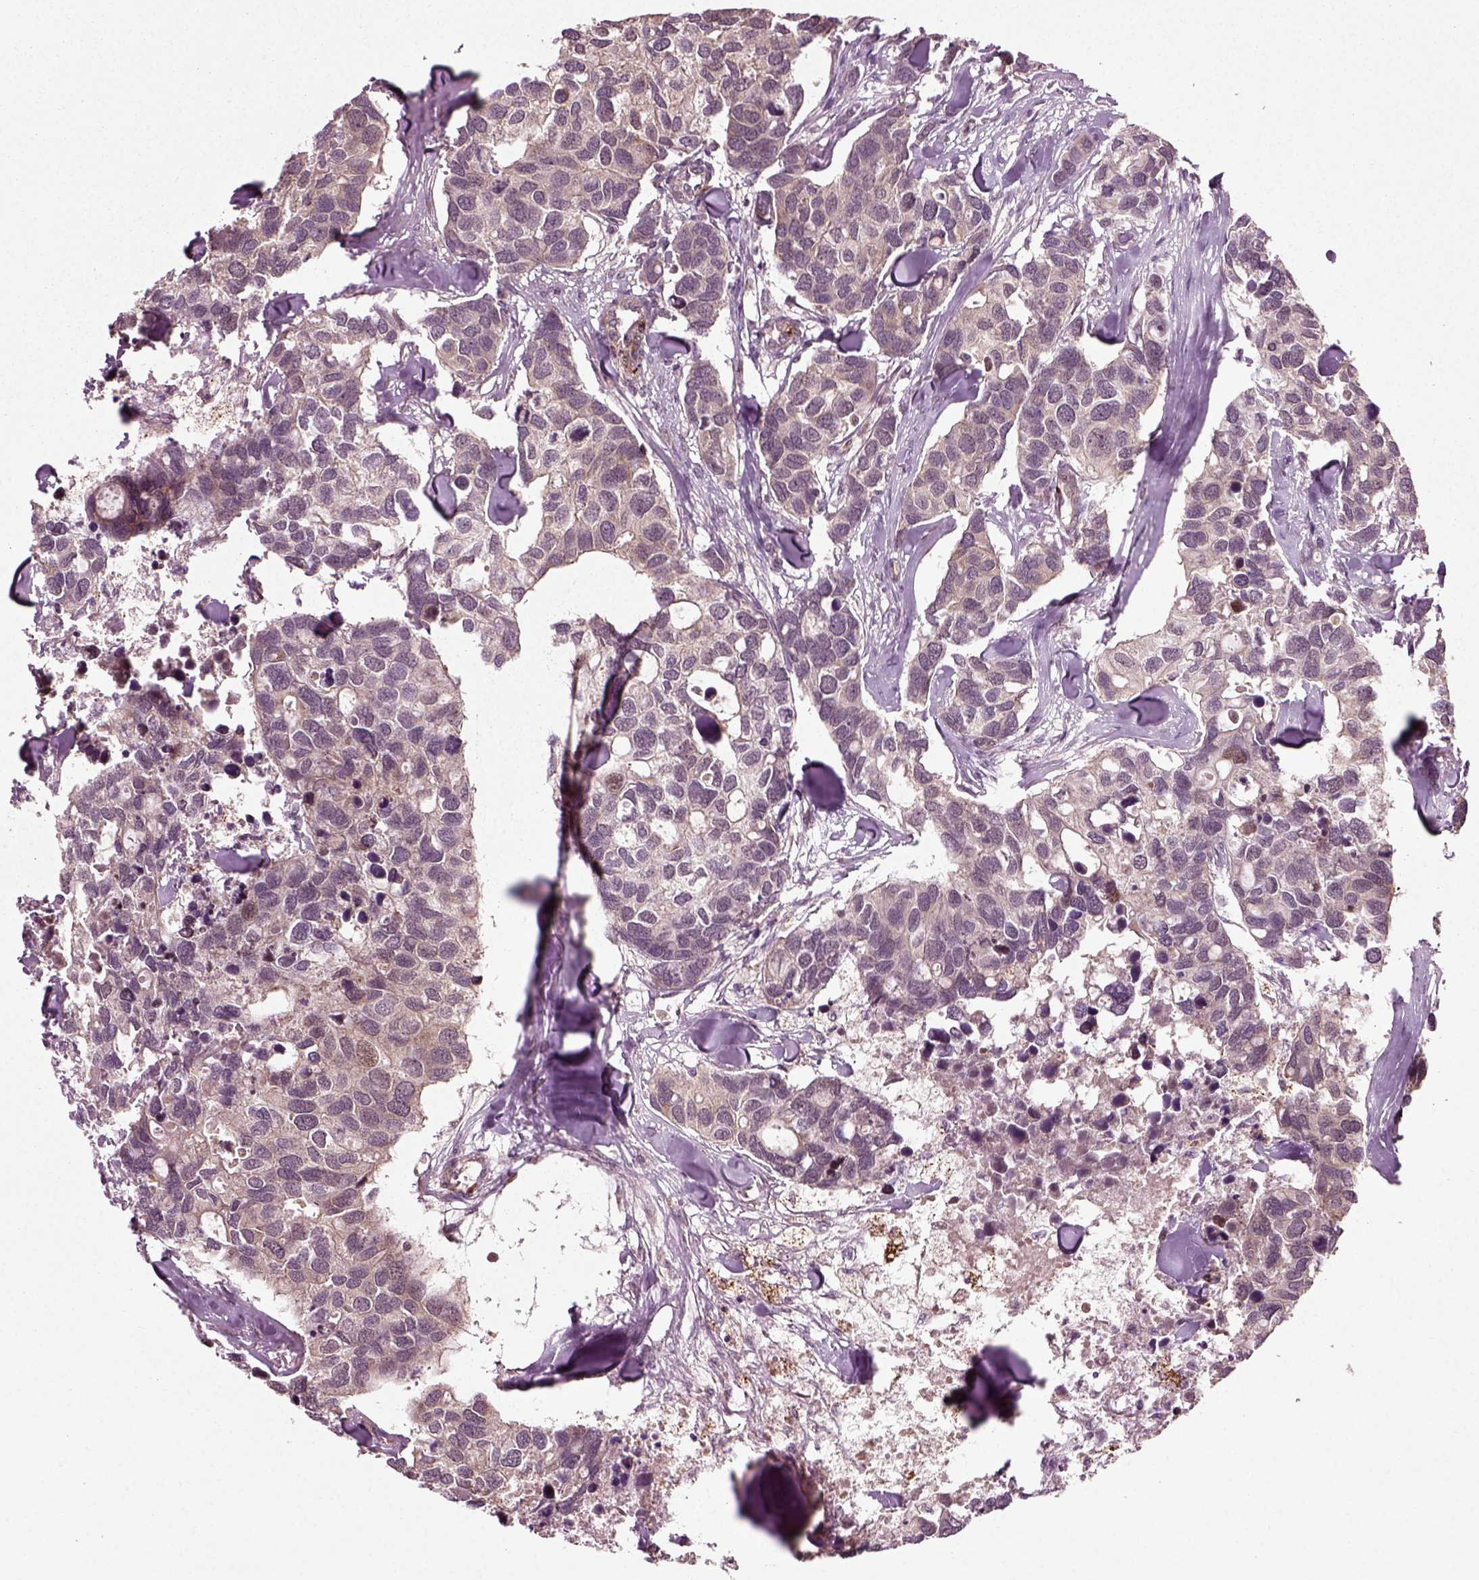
{"staining": {"intensity": "weak", "quantity": "<25%", "location": "cytoplasmic/membranous"}, "tissue": "breast cancer", "cell_type": "Tumor cells", "image_type": "cancer", "snomed": [{"axis": "morphology", "description": "Duct carcinoma"}, {"axis": "topography", "description": "Breast"}], "caption": "Immunohistochemistry image of neoplastic tissue: infiltrating ductal carcinoma (breast) stained with DAB (3,3'-diaminobenzidine) reveals no significant protein staining in tumor cells.", "gene": "PLCD3", "patient": {"sex": "female", "age": 83}}